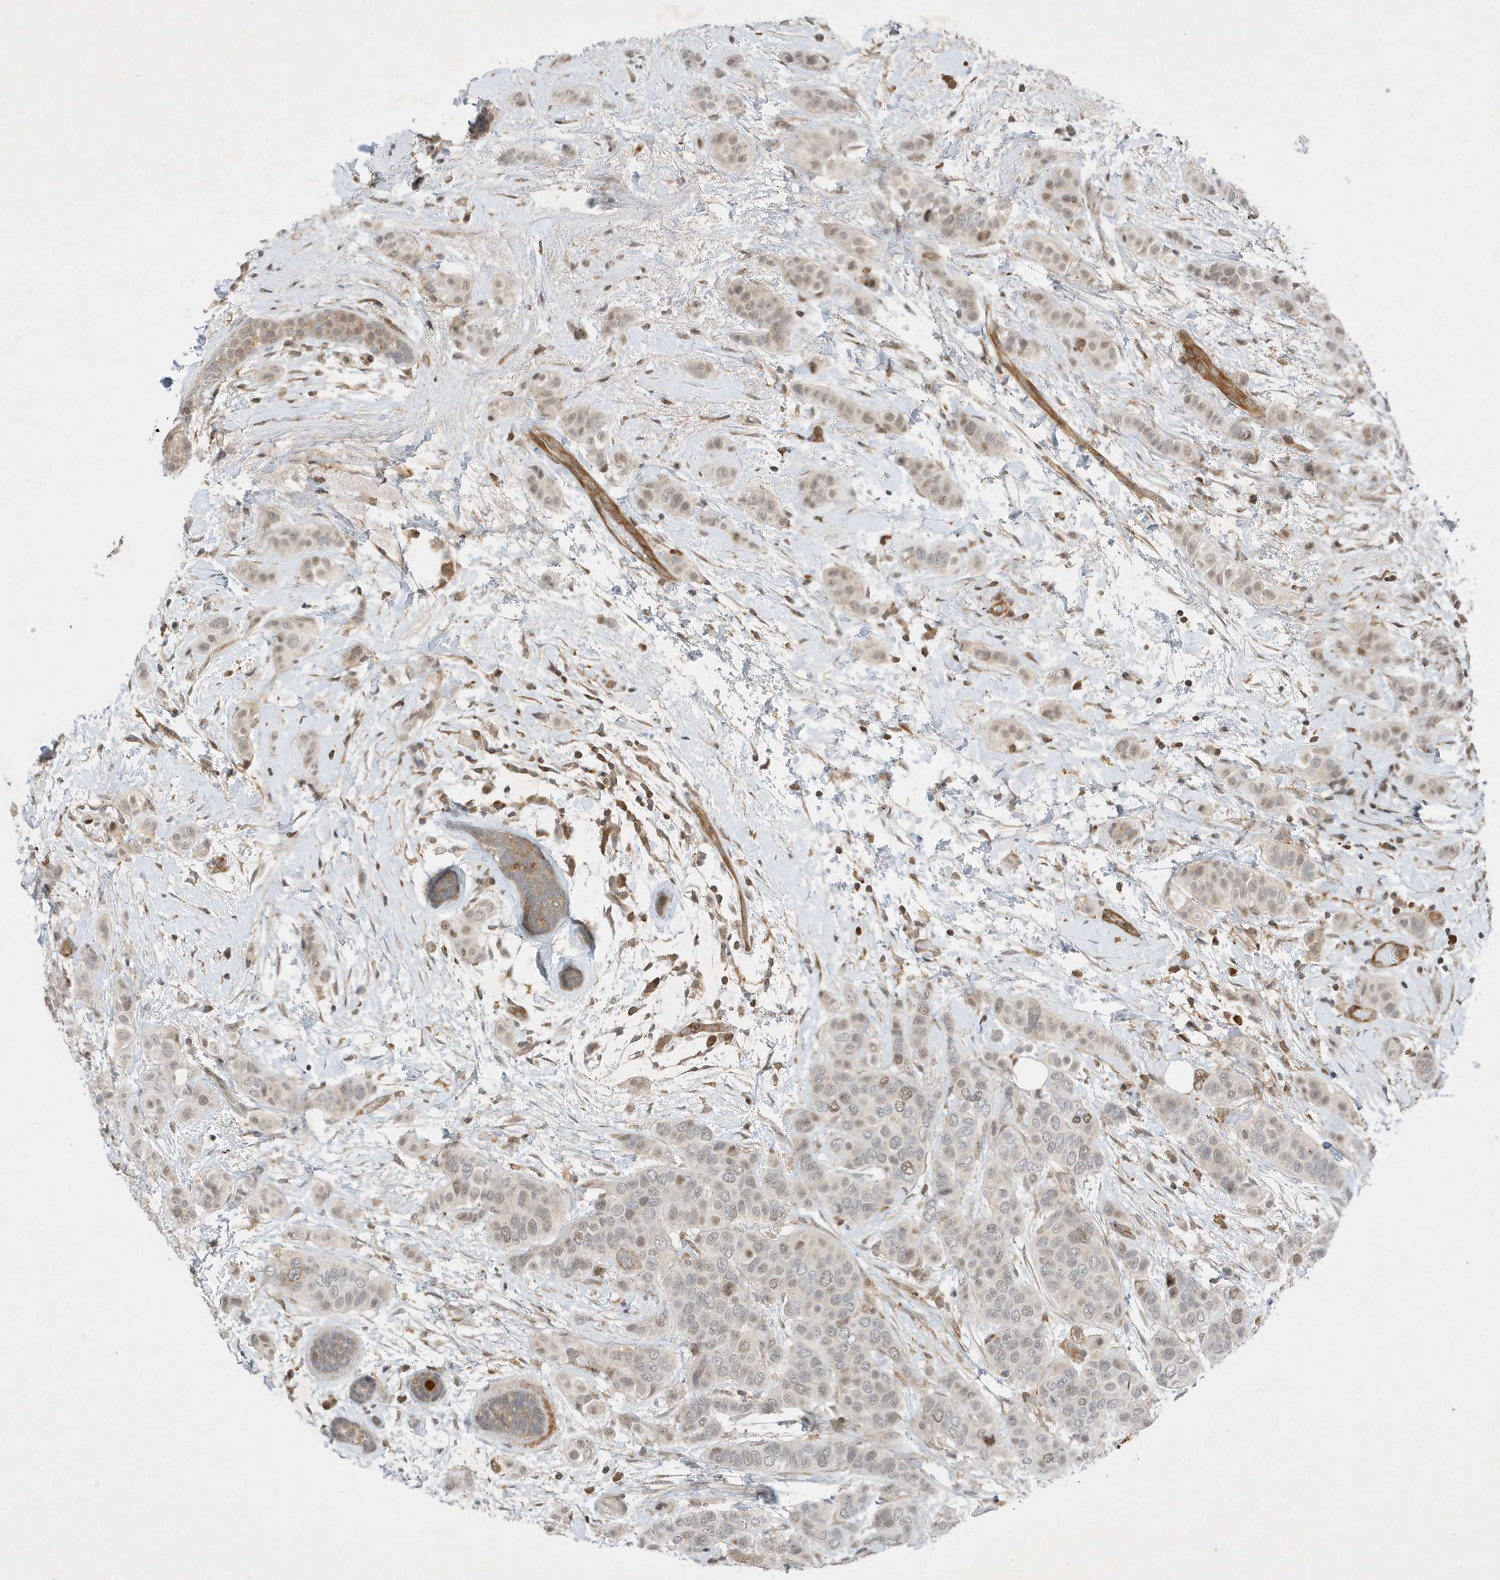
{"staining": {"intensity": "weak", "quantity": "25%-75%", "location": "nuclear"}, "tissue": "breast cancer", "cell_type": "Tumor cells", "image_type": "cancer", "snomed": [{"axis": "morphology", "description": "Lobular carcinoma"}, {"axis": "topography", "description": "Breast"}], "caption": "The immunohistochemical stain highlights weak nuclear staining in tumor cells of breast cancer tissue.", "gene": "MAST3", "patient": {"sex": "female", "age": 51}}